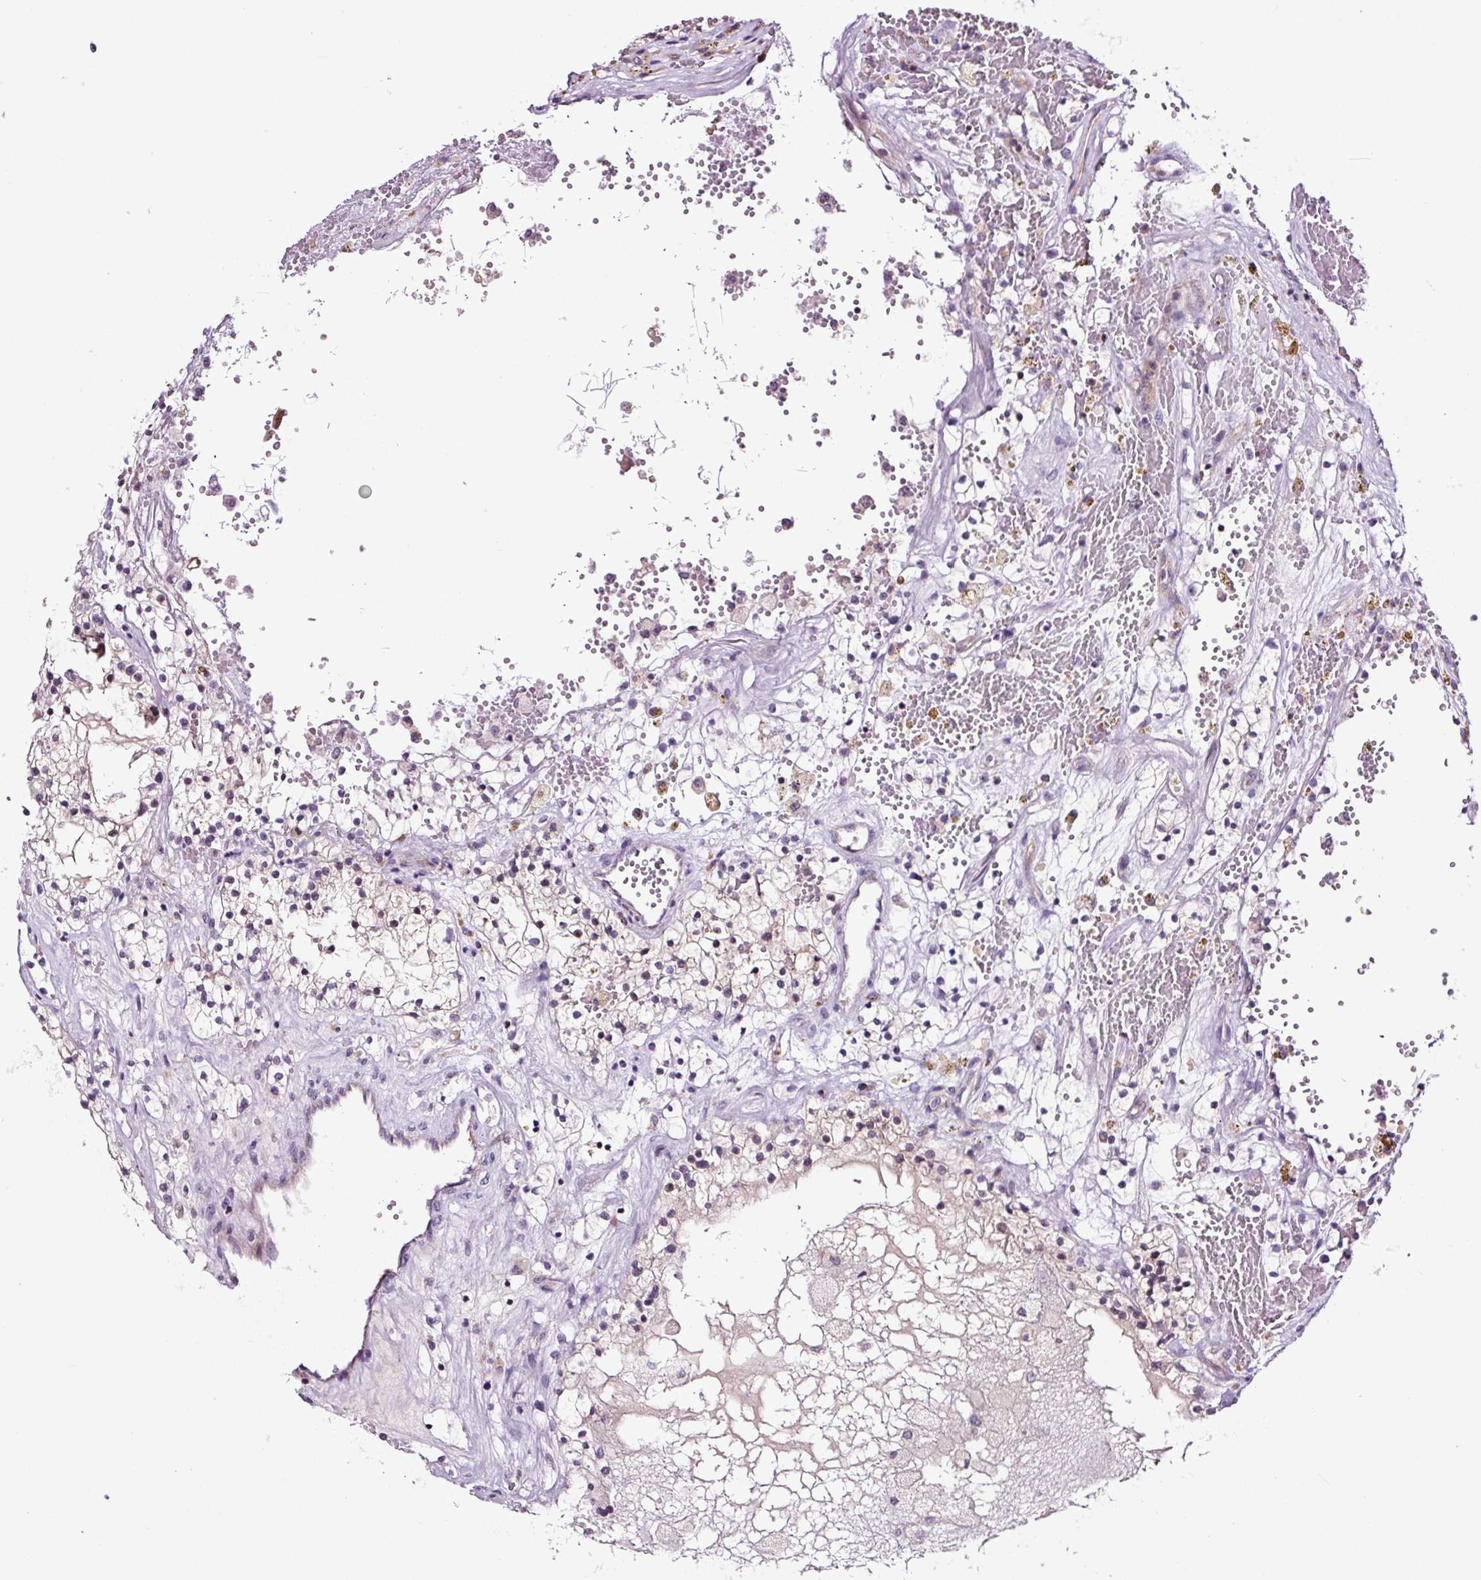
{"staining": {"intensity": "negative", "quantity": "none", "location": "none"}, "tissue": "renal cancer", "cell_type": "Tumor cells", "image_type": "cancer", "snomed": [{"axis": "morphology", "description": "Normal tissue, NOS"}, {"axis": "morphology", "description": "Adenocarcinoma, NOS"}, {"axis": "topography", "description": "Kidney"}], "caption": "An image of human renal adenocarcinoma is negative for staining in tumor cells. Brightfield microscopy of immunohistochemistry stained with DAB (brown) and hematoxylin (blue), captured at high magnification.", "gene": "TAFA3", "patient": {"sex": "male", "age": 68}}